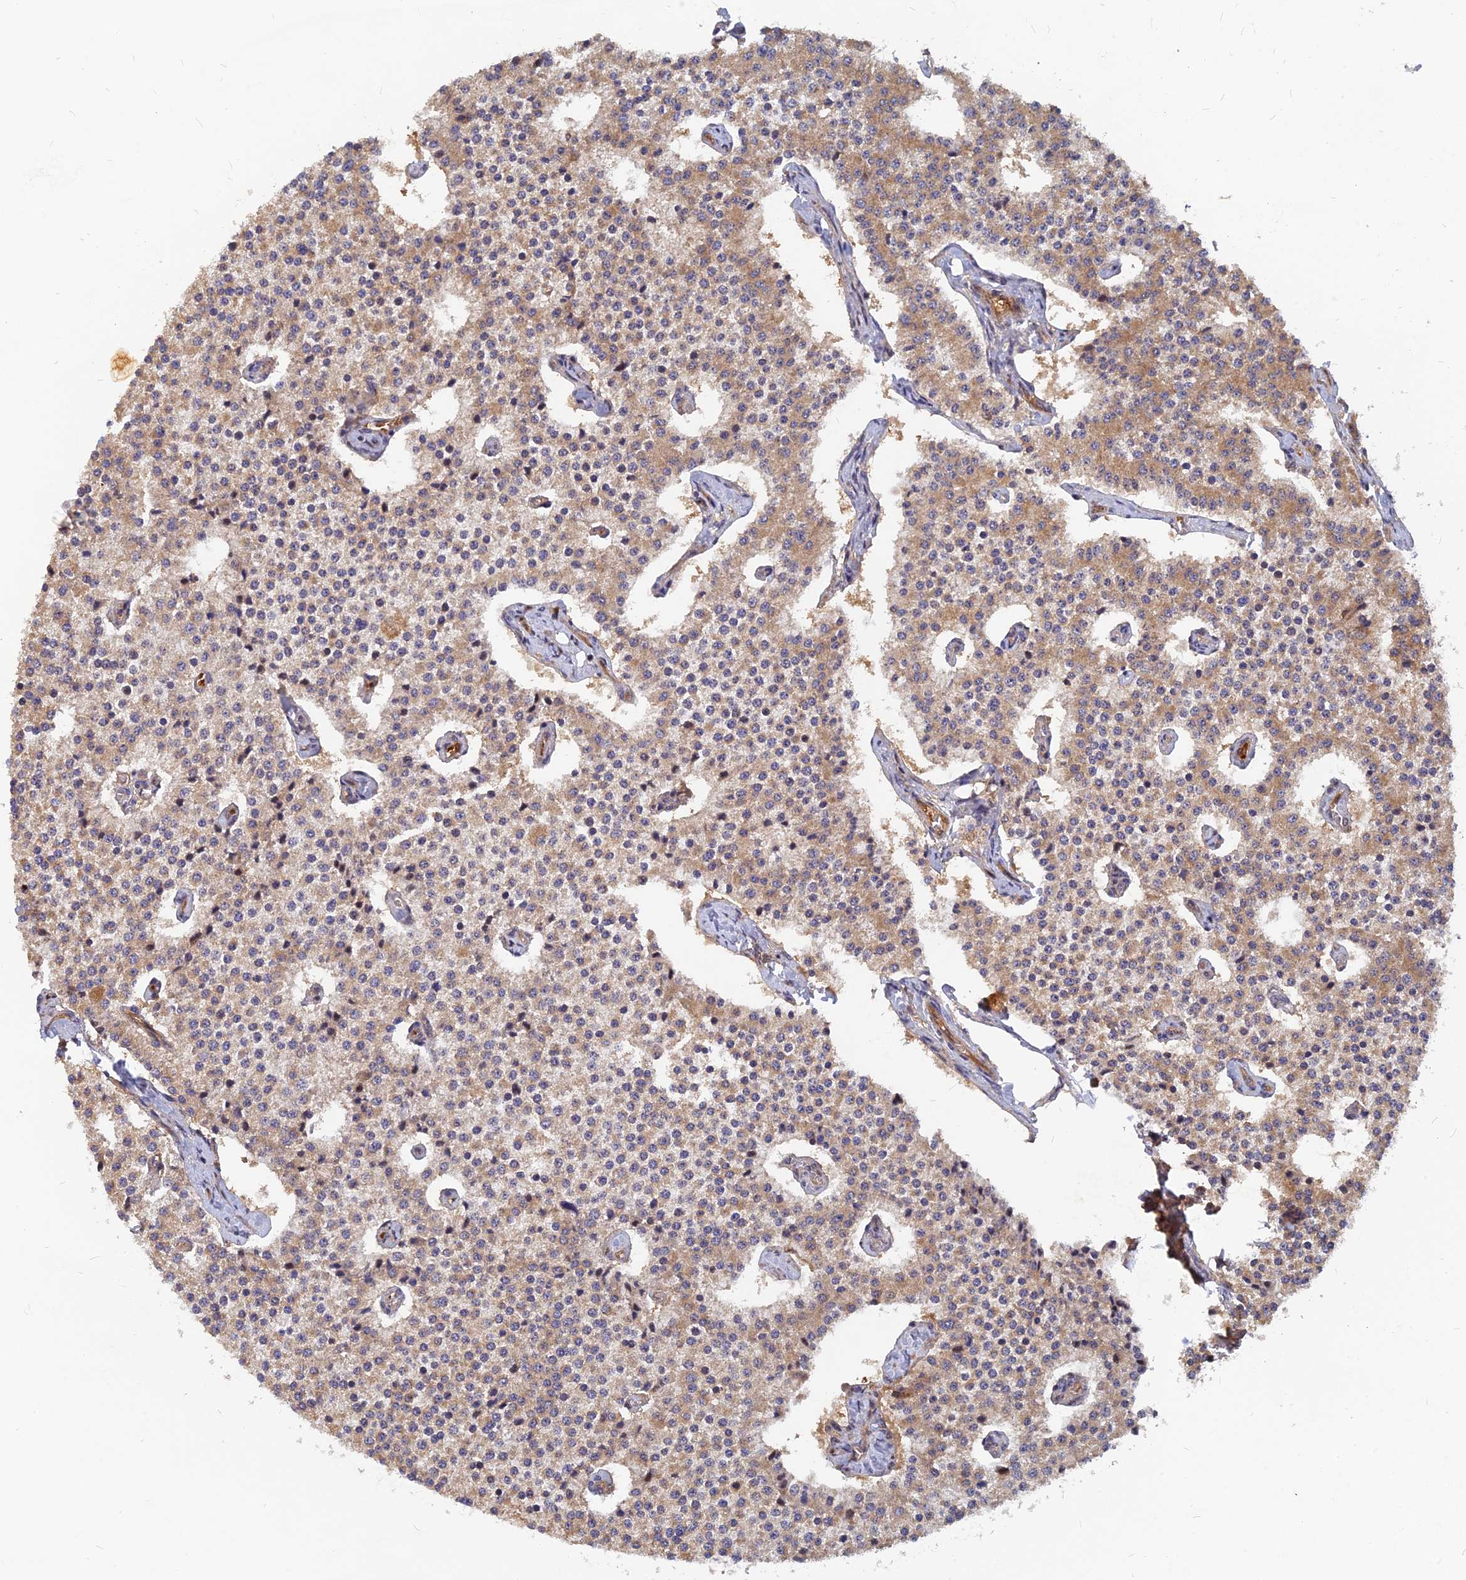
{"staining": {"intensity": "moderate", "quantity": ">75%", "location": "cytoplasmic/membranous"}, "tissue": "carcinoid", "cell_type": "Tumor cells", "image_type": "cancer", "snomed": [{"axis": "morphology", "description": "Carcinoid, malignant, NOS"}, {"axis": "topography", "description": "Colon"}], "caption": "Human carcinoid stained with a protein marker reveals moderate staining in tumor cells.", "gene": "ARL2BP", "patient": {"sex": "female", "age": 52}}